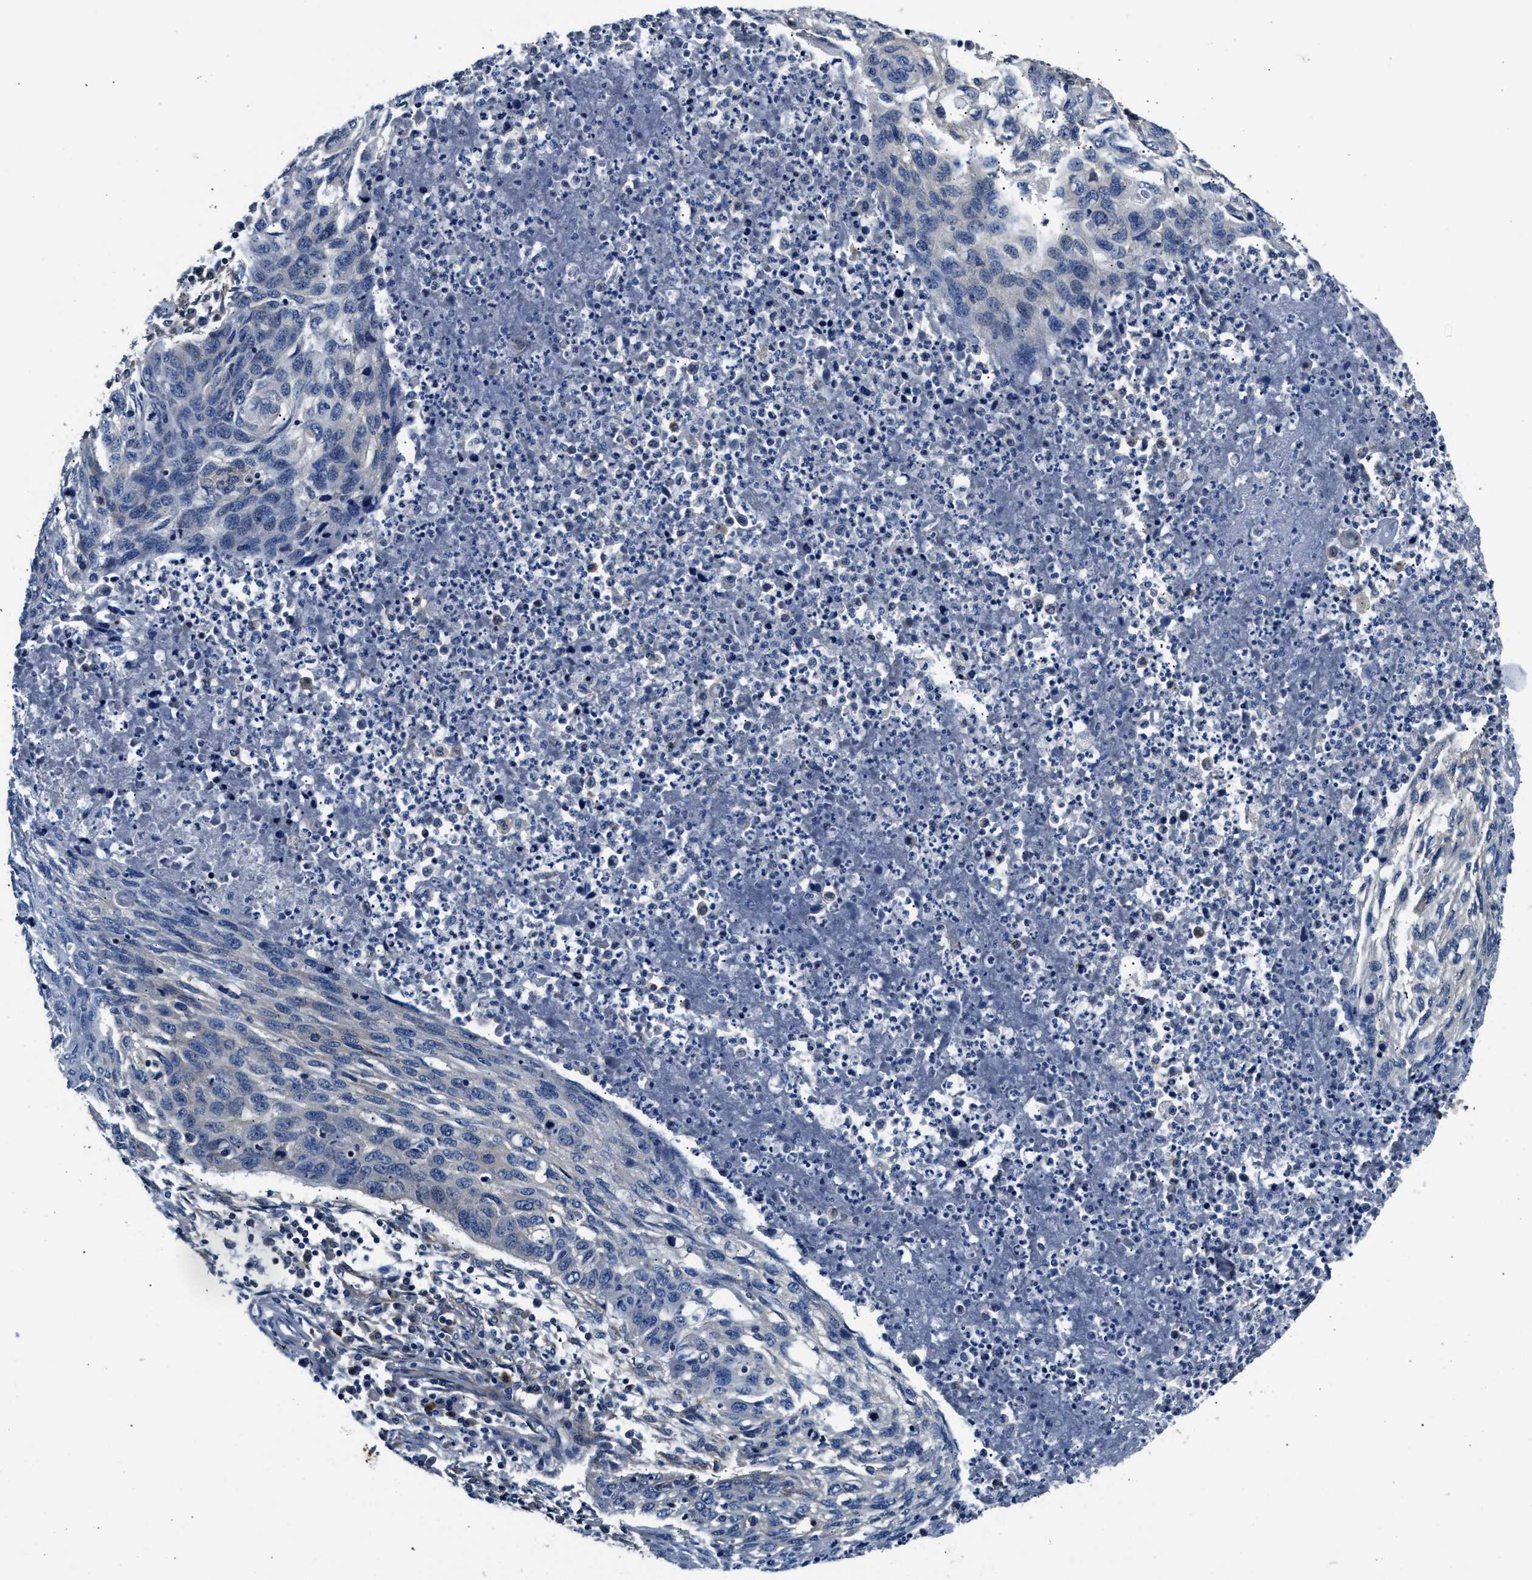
{"staining": {"intensity": "negative", "quantity": "none", "location": "none"}, "tissue": "lung cancer", "cell_type": "Tumor cells", "image_type": "cancer", "snomed": [{"axis": "morphology", "description": "Squamous cell carcinoma, NOS"}, {"axis": "topography", "description": "Lung"}], "caption": "DAB (3,3'-diaminobenzidine) immunohistochemical staining of human lung cancer (squamous cell carcinoma) reveals no significant positivity in tumor cells.", "gene": "TEX2", "patient": {"sex": "female", "age": 63}}